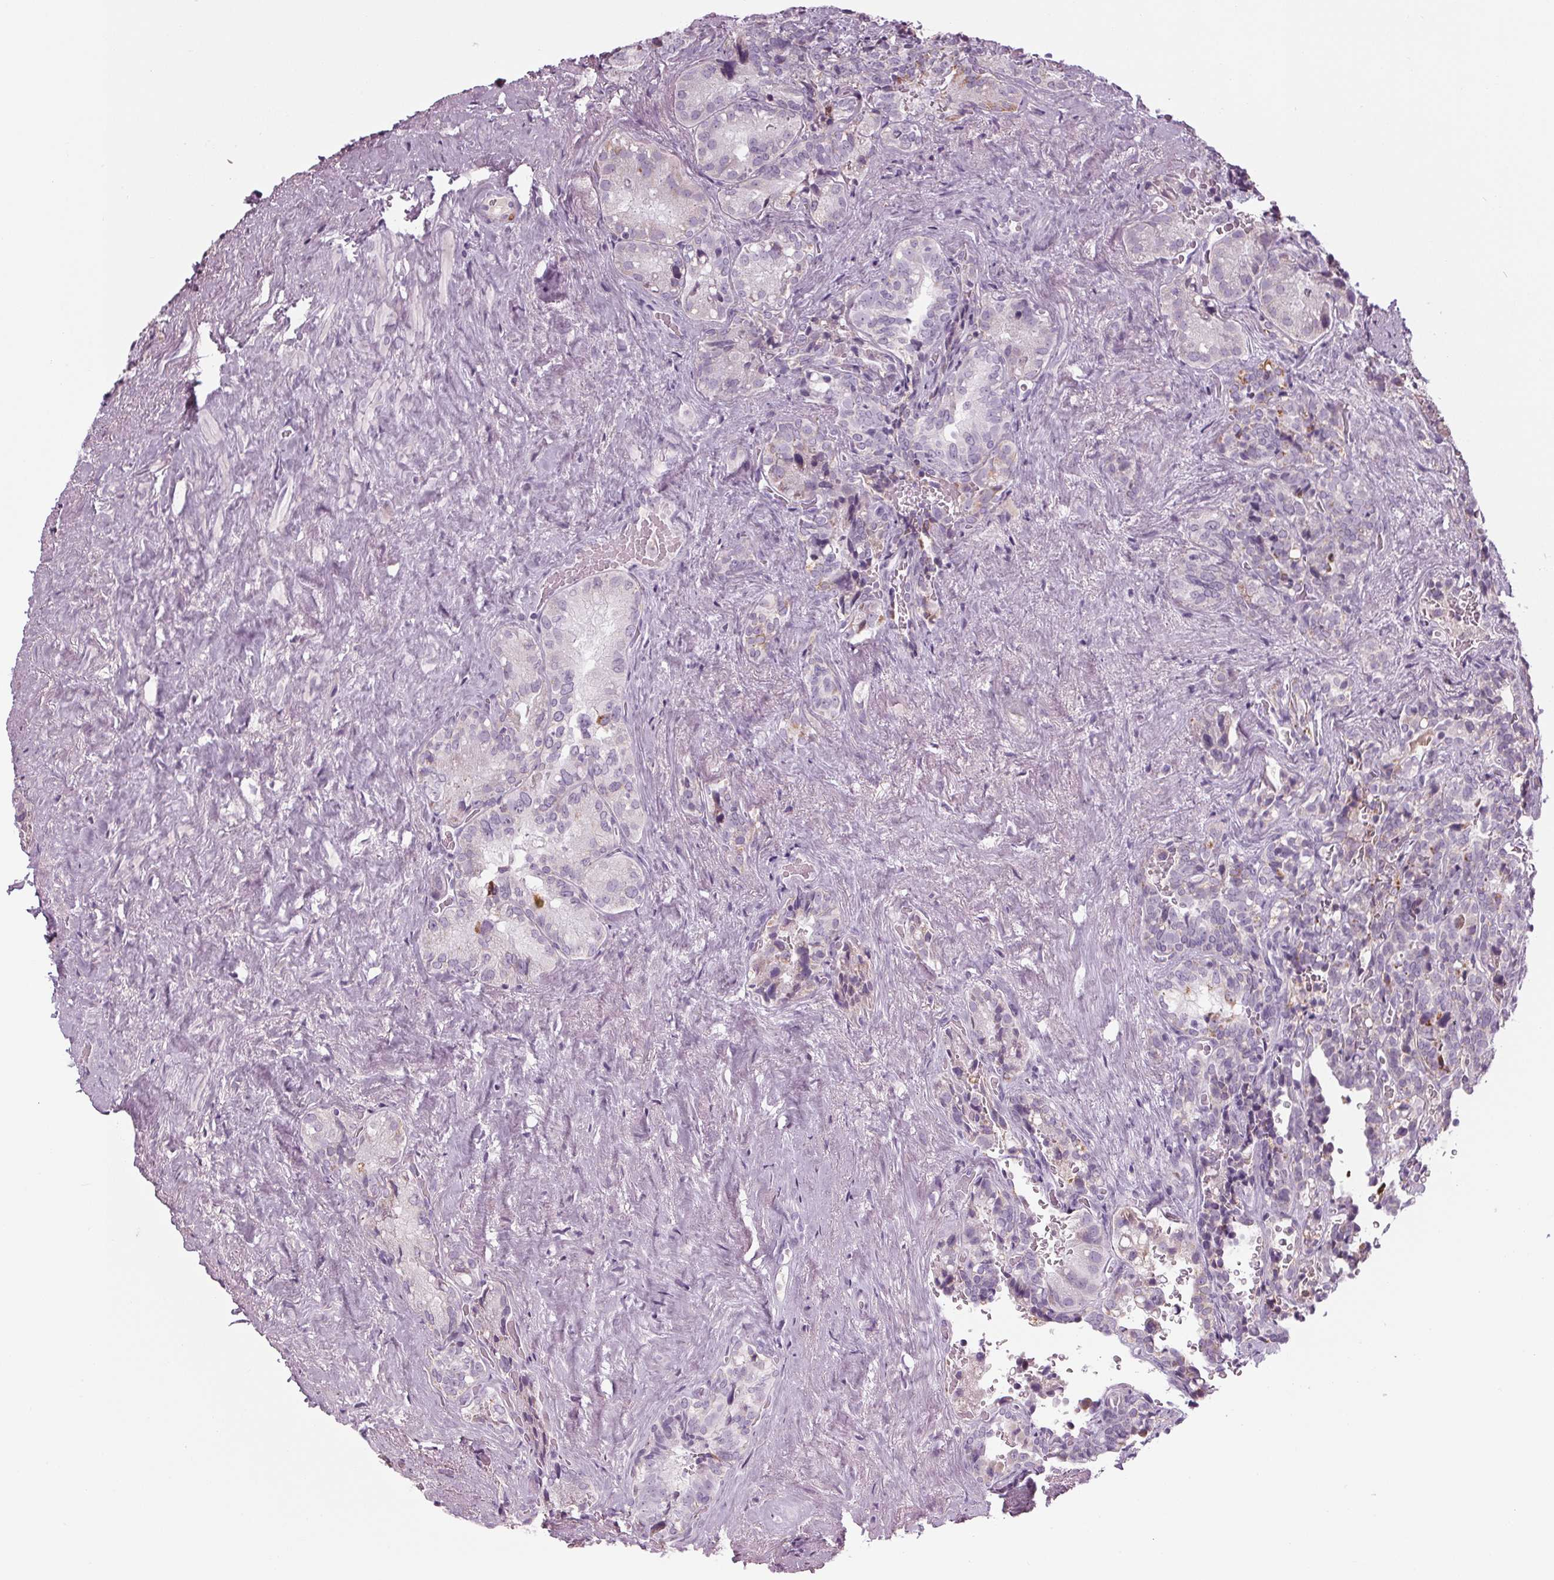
{"staining": {"intensity": "negative", "quantity": "none", "location": "none"}, "tissue": "seminal vesicle", "cell_type": "Glandular cells", "image_type": "normal", "snomed": [{"axis": "morphology", "description": "Normal tissue, NOS"}, {"axis": "topography", "description": "Seminal veicle"}], "caption": "Human seminal vesicle stained for a protein using immunohistochemistry (IHC) demonstrates no staining in glandular cells.", "gene": "CYP3A43", "patient": {"sex": "male", "age": 69}}